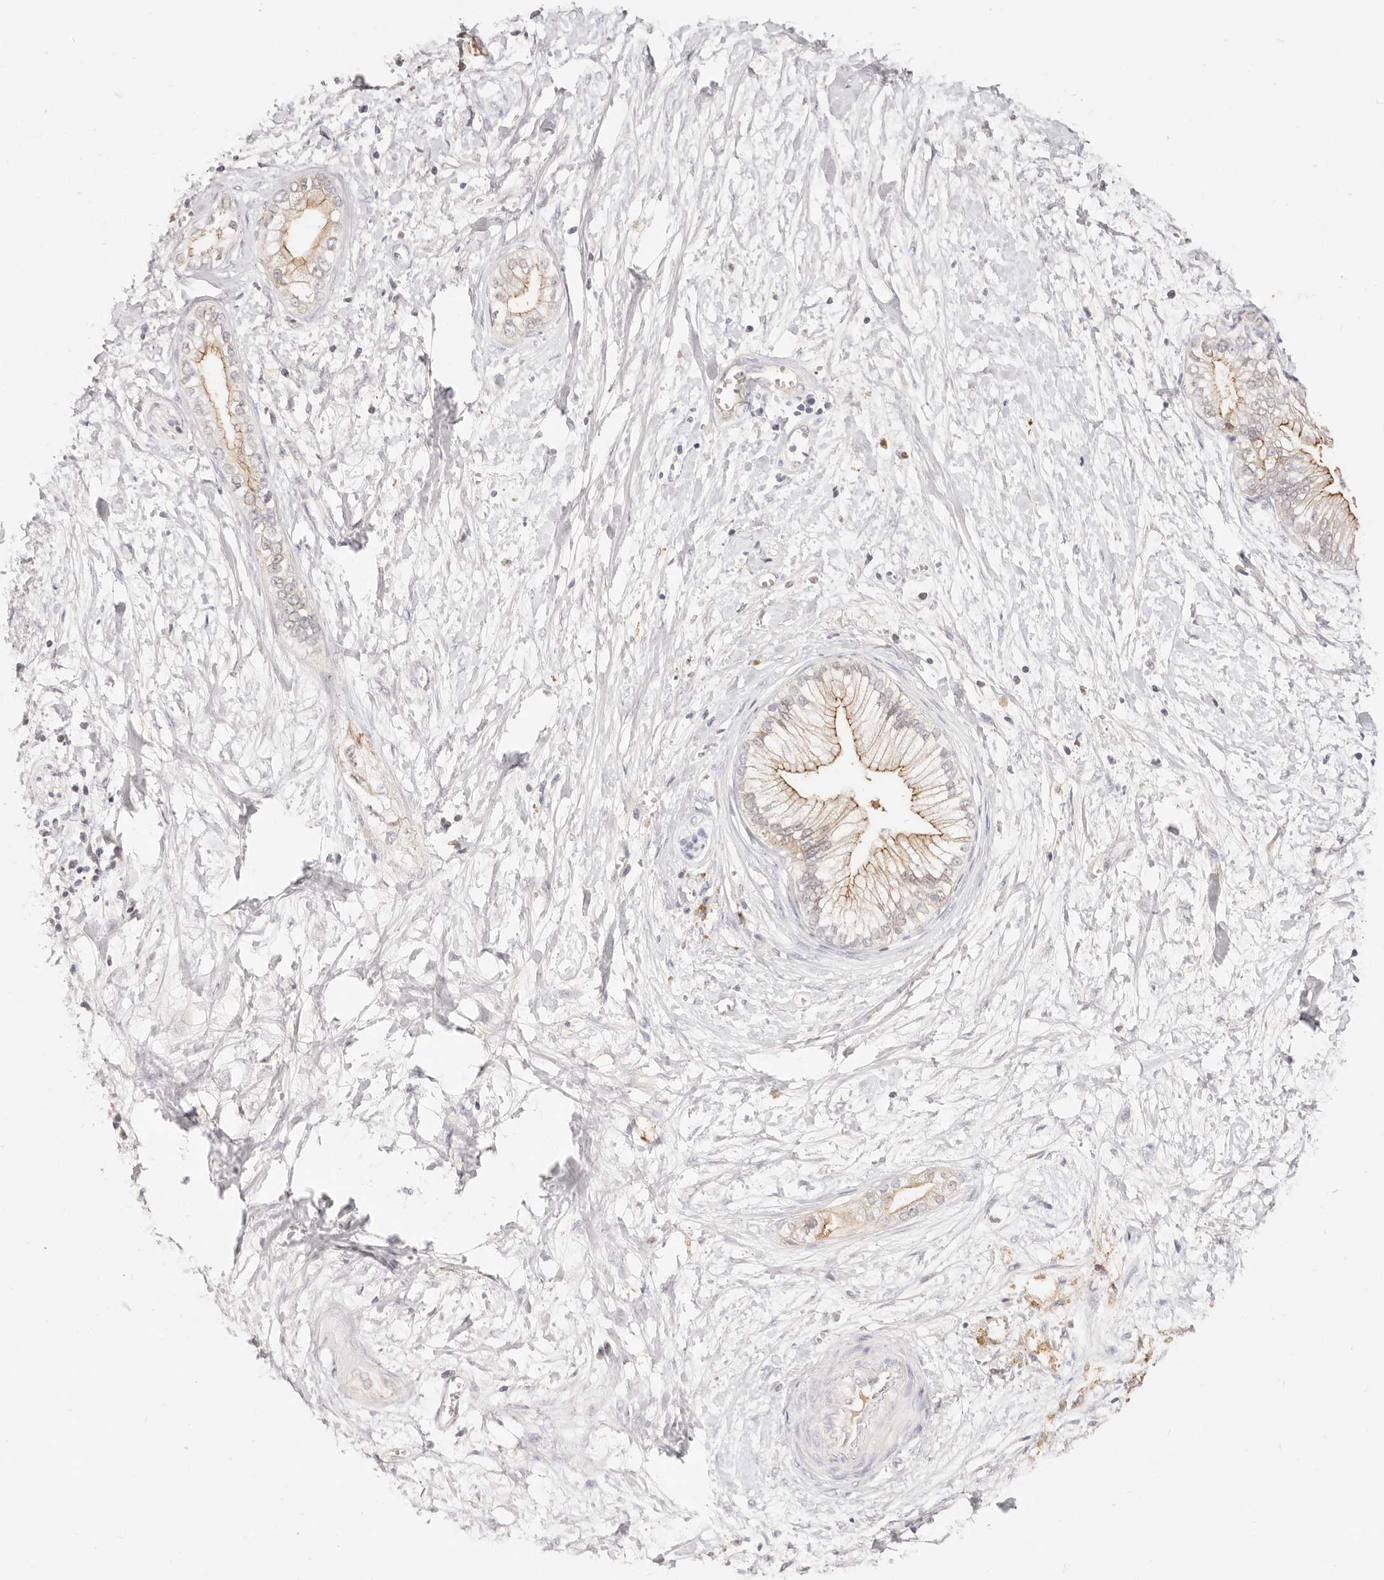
{"staining": {"intensity": "weak", "quantity": "25%-75%", "location": "cytoplasmic/membranous"}, "tissue": "pancreatic cancer", "cell_type": "Tumor cells", "image_type": "cancer", "snomed": [{"axis": "morphology", "description": "Adenocarcinoma, NOS"}, {"axis": "topography", "description": "Pancreas"}], "caption": "Immunohistochemistry (IHC) of human pancreatic cancer (adenocarcinoma) reveals low levels of weak cytoplasmic/membranous staining in about 25%-75% of tumor cells.", "gene": "CXADR", "patient": {"sex": "male", "age": 68}}